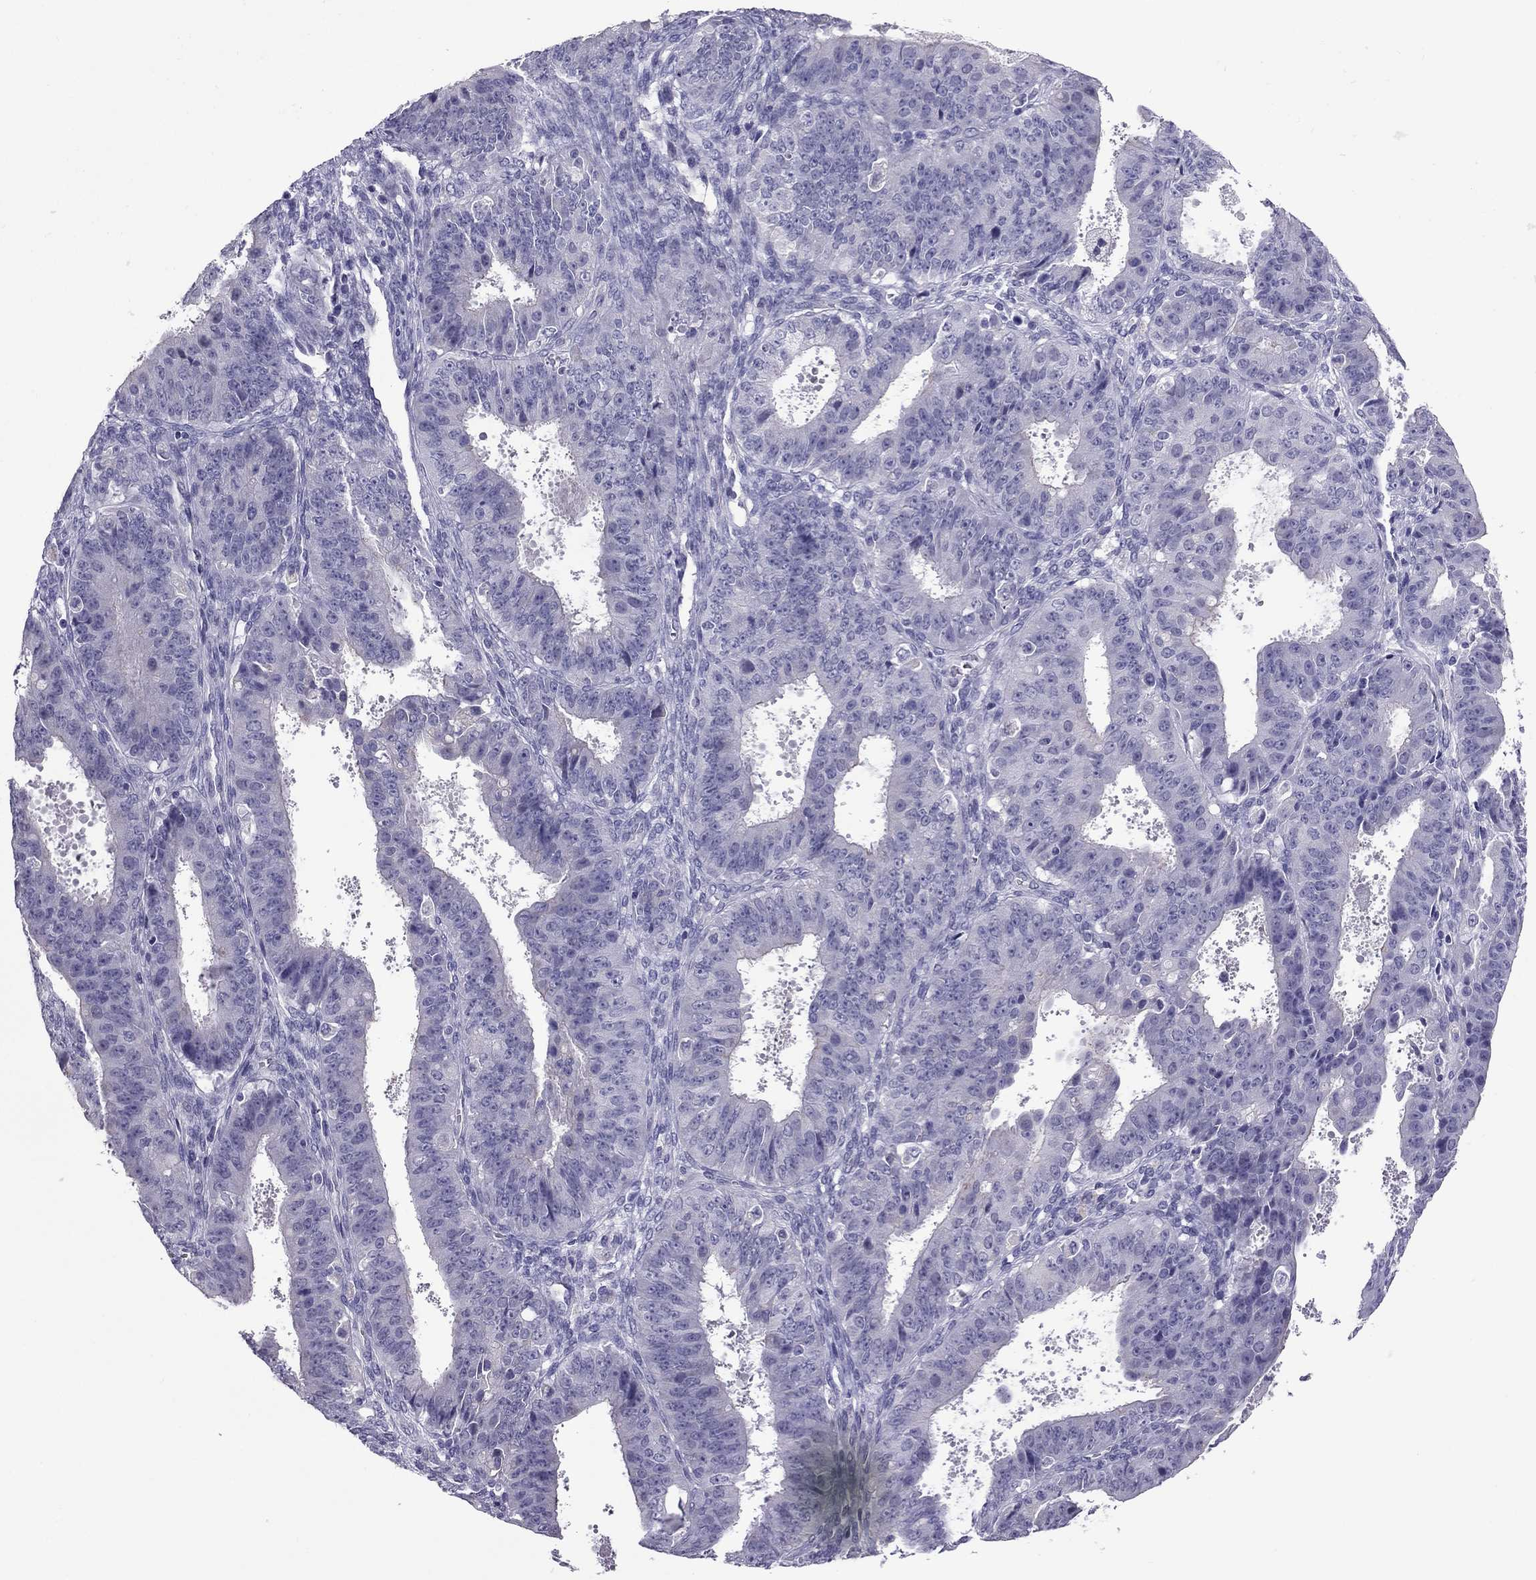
{"staining": {"intensity": "negative", "quantity": "none", "location": "none"}, "tissue": "ovarian cancer", "cell_type": "Tumor cells", "image_type": "cancer", "snomed": [{"axis": "morphology", "description": "Carcinoma, endometroid"}, {"axis": "topography", "description": "Ovary"}], "caption": "Image shows no protein staining in tumor cells of ovarian endometroid carcinoma tissue.", "gene": "PDE6A", "patient": {"sex": "female", "age": 42}}